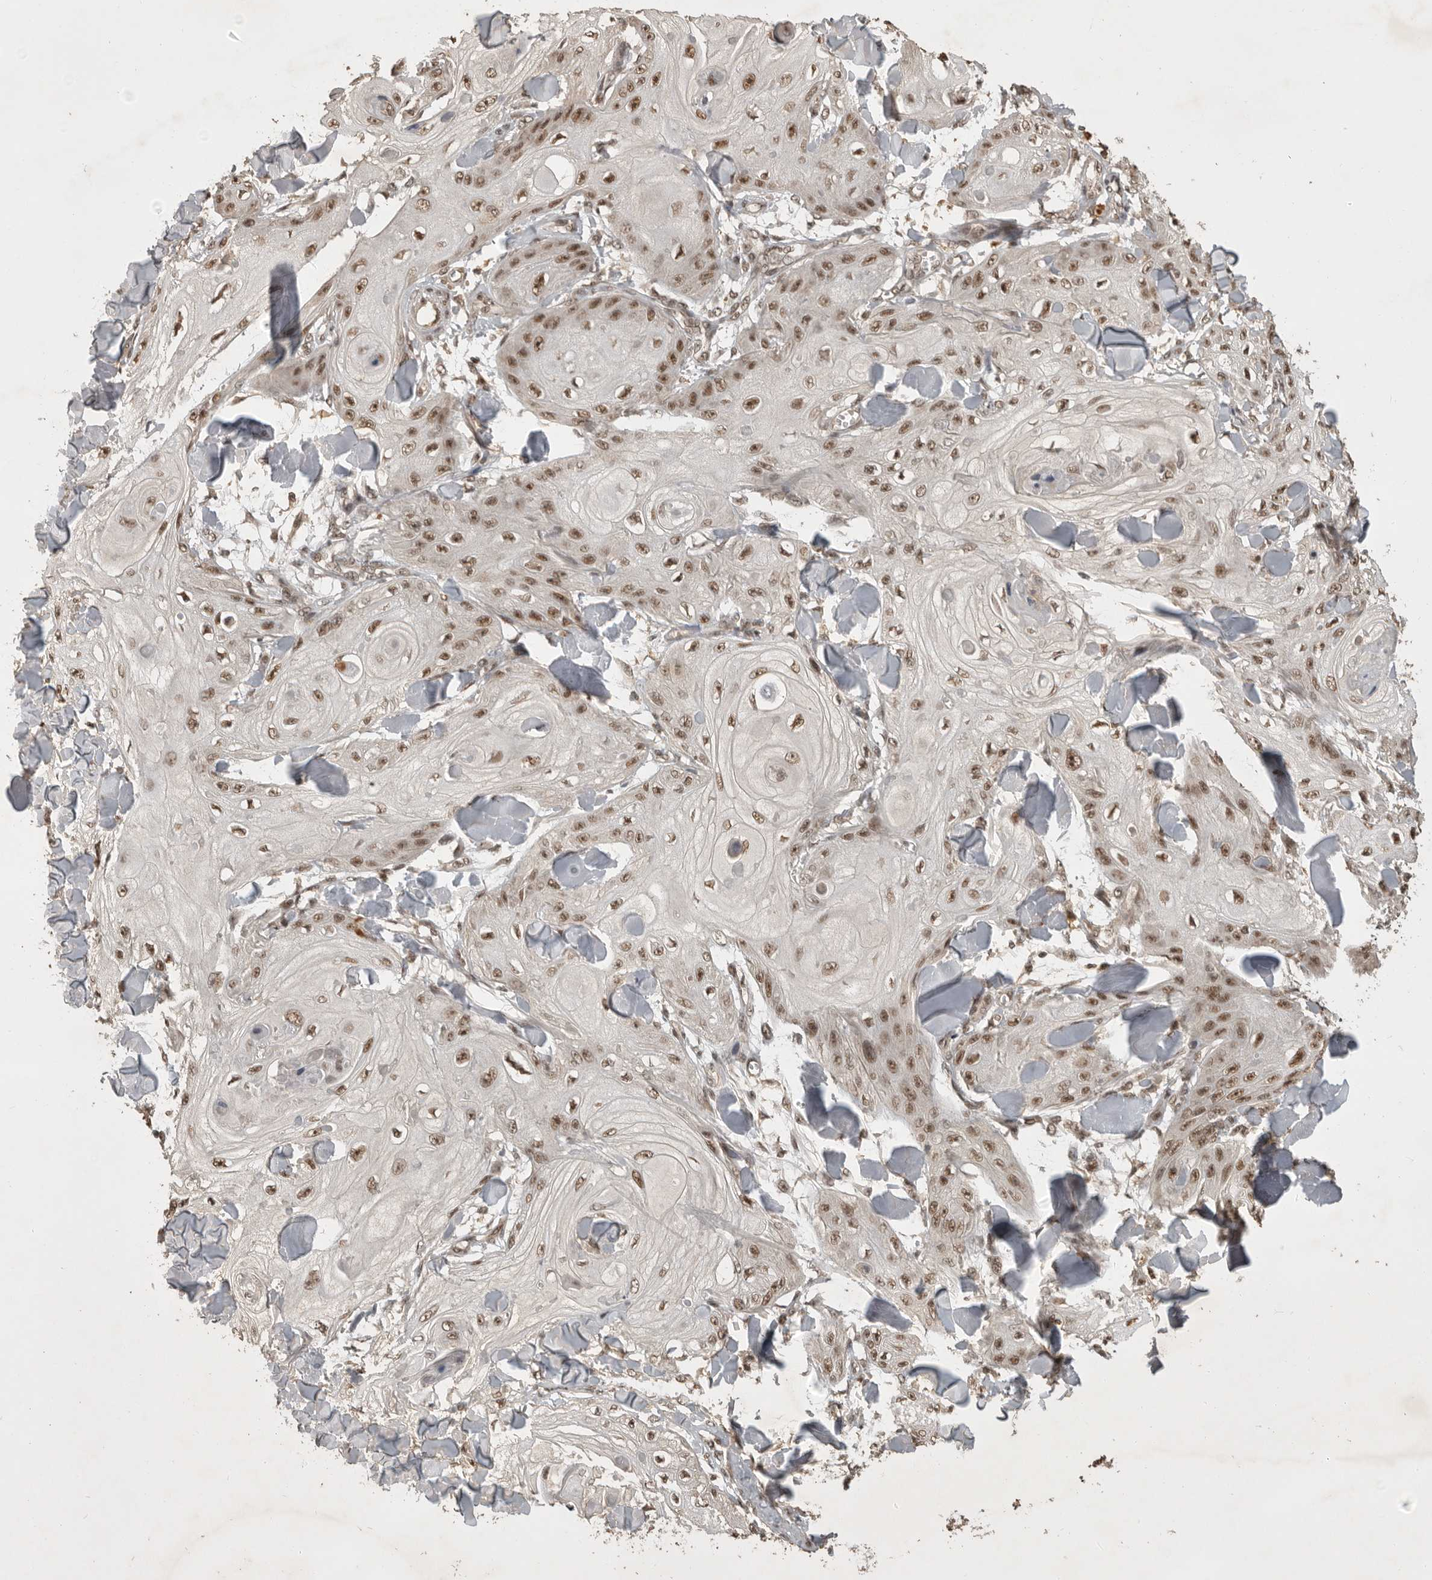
{"staining": {"intensity": "moderate", "quantity": ">75%", "location": "nuclear"}, "tissue": "skin cancer", "cell_type": "Tumor cells", "image_type": "cancer", "snomed": [{"axis": "morphology", "description": "Squamous cell carcinoma, NOS"}, {"axis": "topography", "description": "Skin"}], "caption": "DAB (3,3'-diaminobenzidine) immunohistochemical staining of skin cancer displays moderate nuclear protein expression in approximately >75% of tumor cells.", "gene": "CBLL1", "patient": {"sex": "male", "age": 74}}